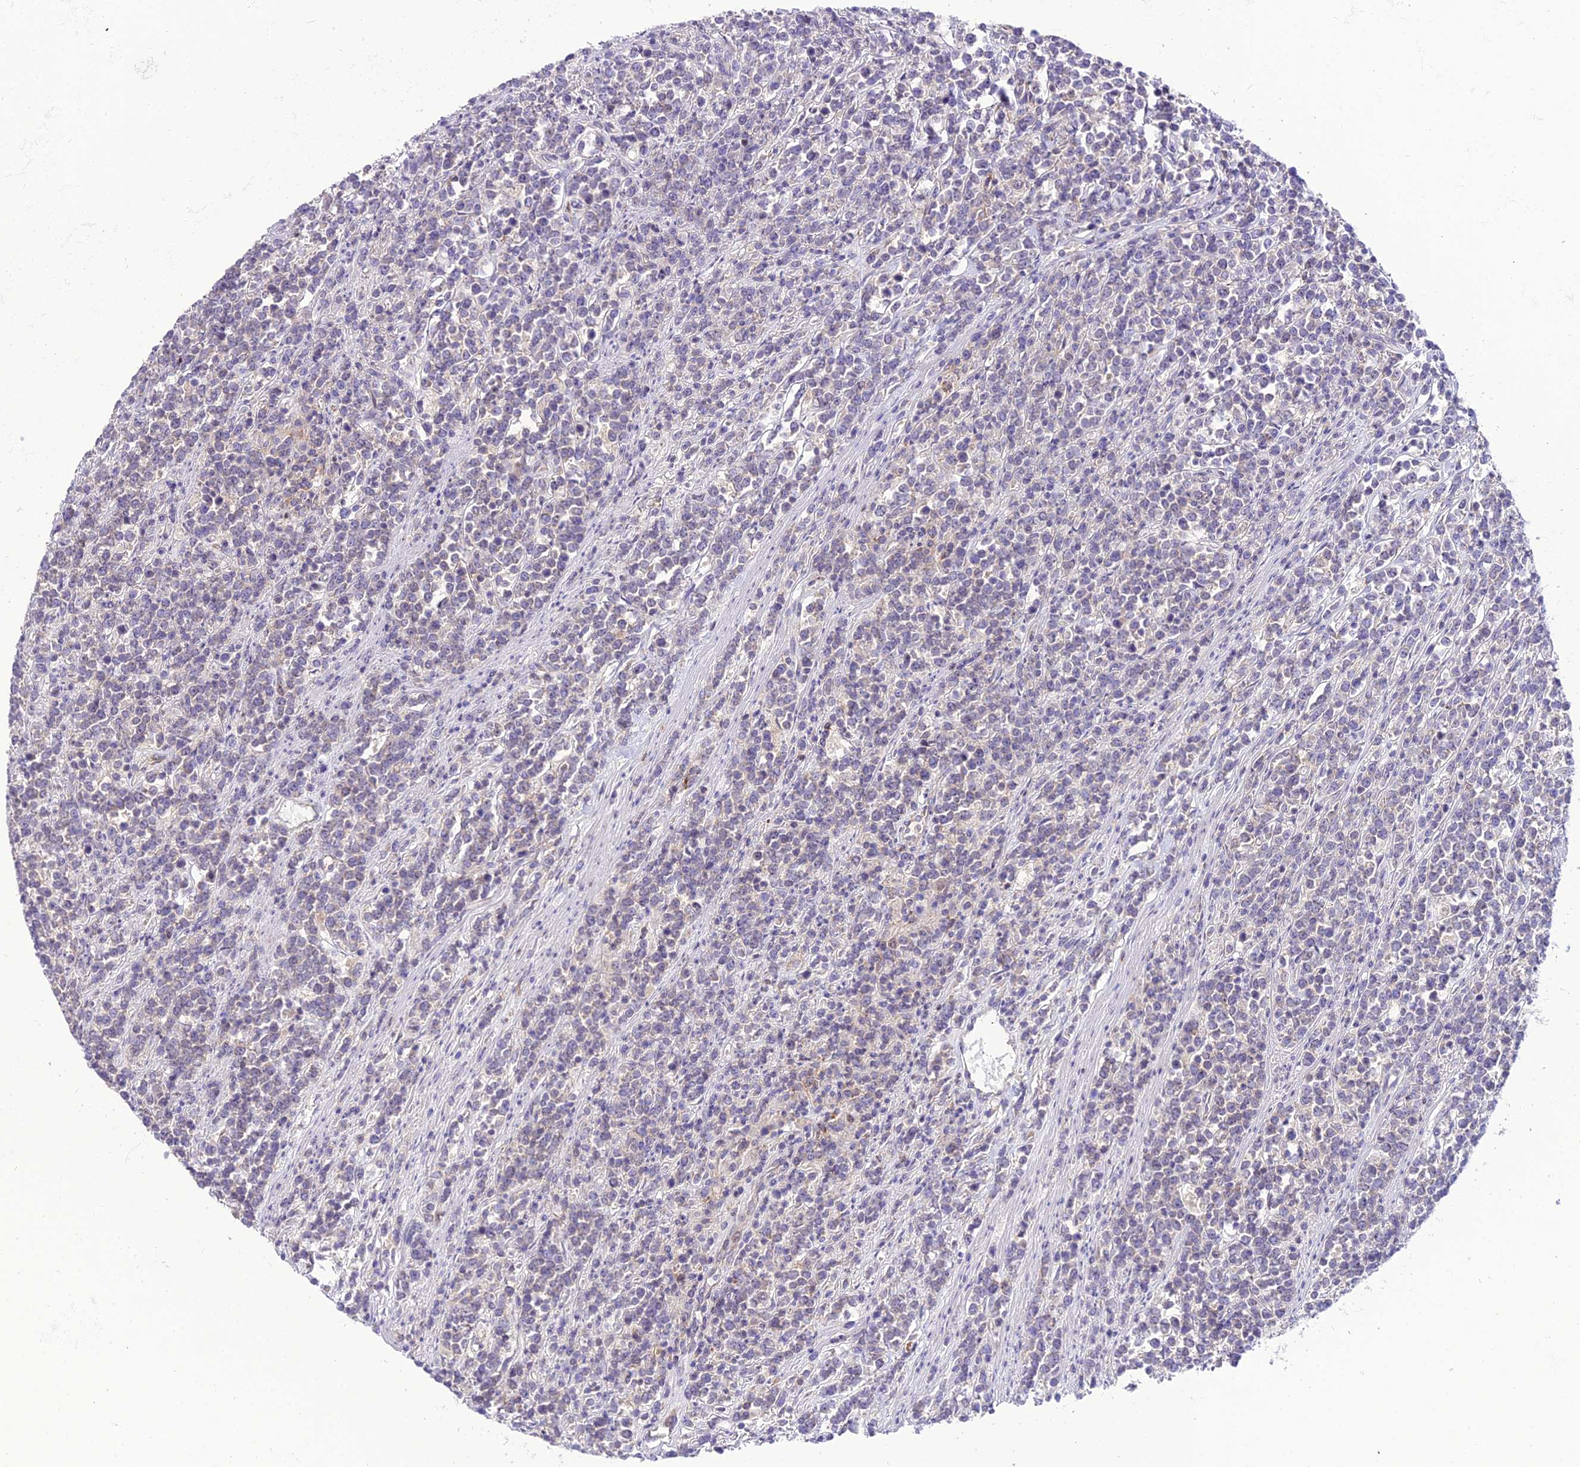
{"staining": {"intensity": "weak", "quantity": "<25%", "location": "cytoplasmic/membranous"}, "tissue": "lymphoma", "cell_type": "Tumor cells", "image_type": "cancer", "snomed": [{"axis": "morphology", "description": "Malignant lymphoma, non-Hodgkin's type, High grade"}, {"axis": "topography", "description": "Small intestine"}], "caption": "Immunohistochemistry (IHC) photomicrograph of human lymphoma stained for a protein (brown), which shows no staining in tumor cells.", "gene": "SHQ1", "patient": {"sex": "male", "age": 8}}